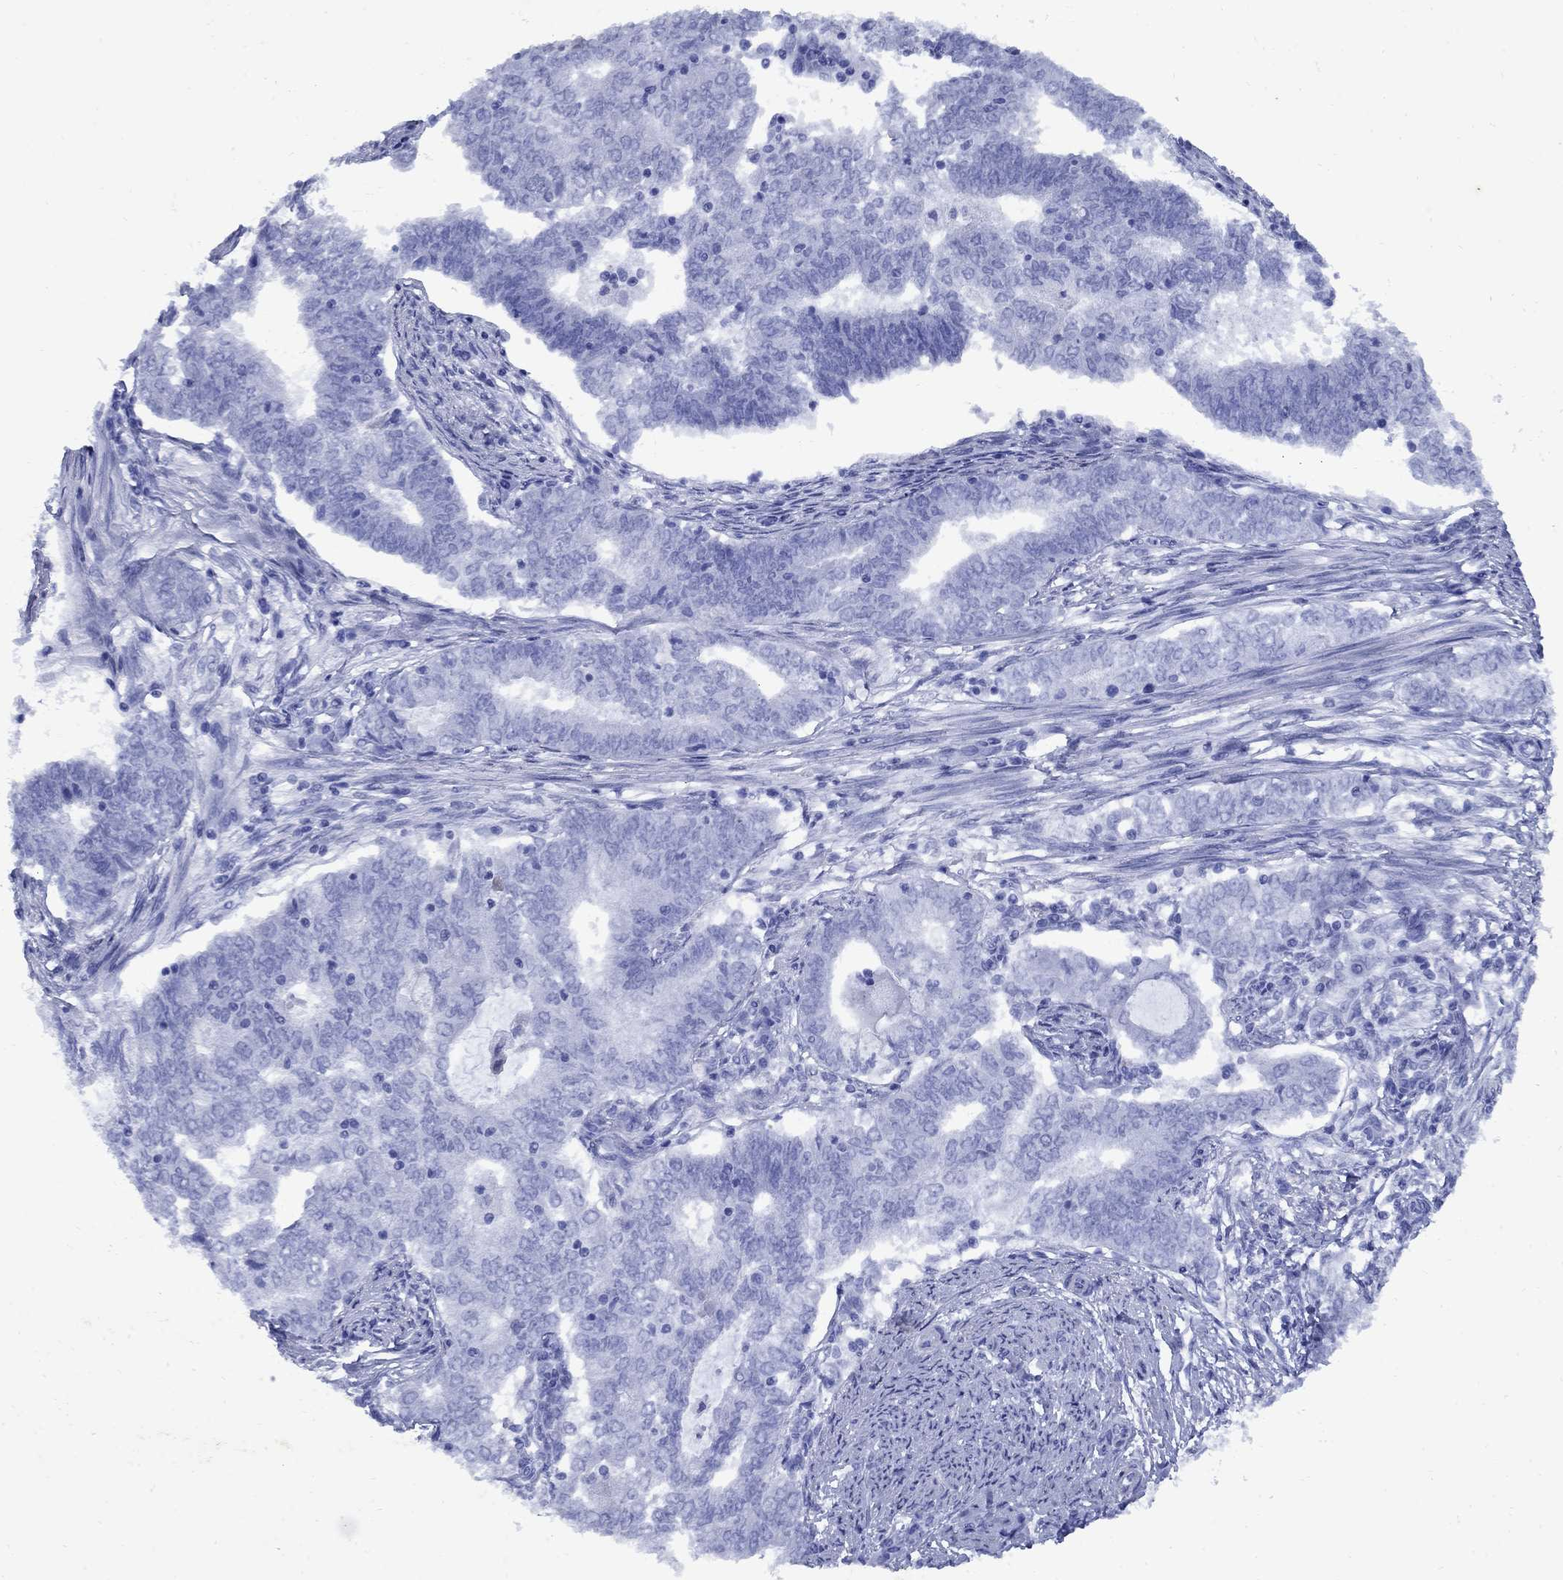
{"staining": {"intensity": "negative", "quantity": "none", "location": "none"}, "tissue": "endometrial cancer", "cell_type": "Tumor cells", "image_type": "cancer", "snomed": [{"axis": "morphology", "description": "Adenocarcinoma, NOS"}, {"axis": "topography", "description": "Endometrium"}], "caption": "An IHC image of endometrial cancer (adenocarcinoma) is shown. There is no staining in tumor cells of endometrial cancer (adenocarcinoma).", "gene": "CD1A", "patient": {"sex": "female", "age": 62}}